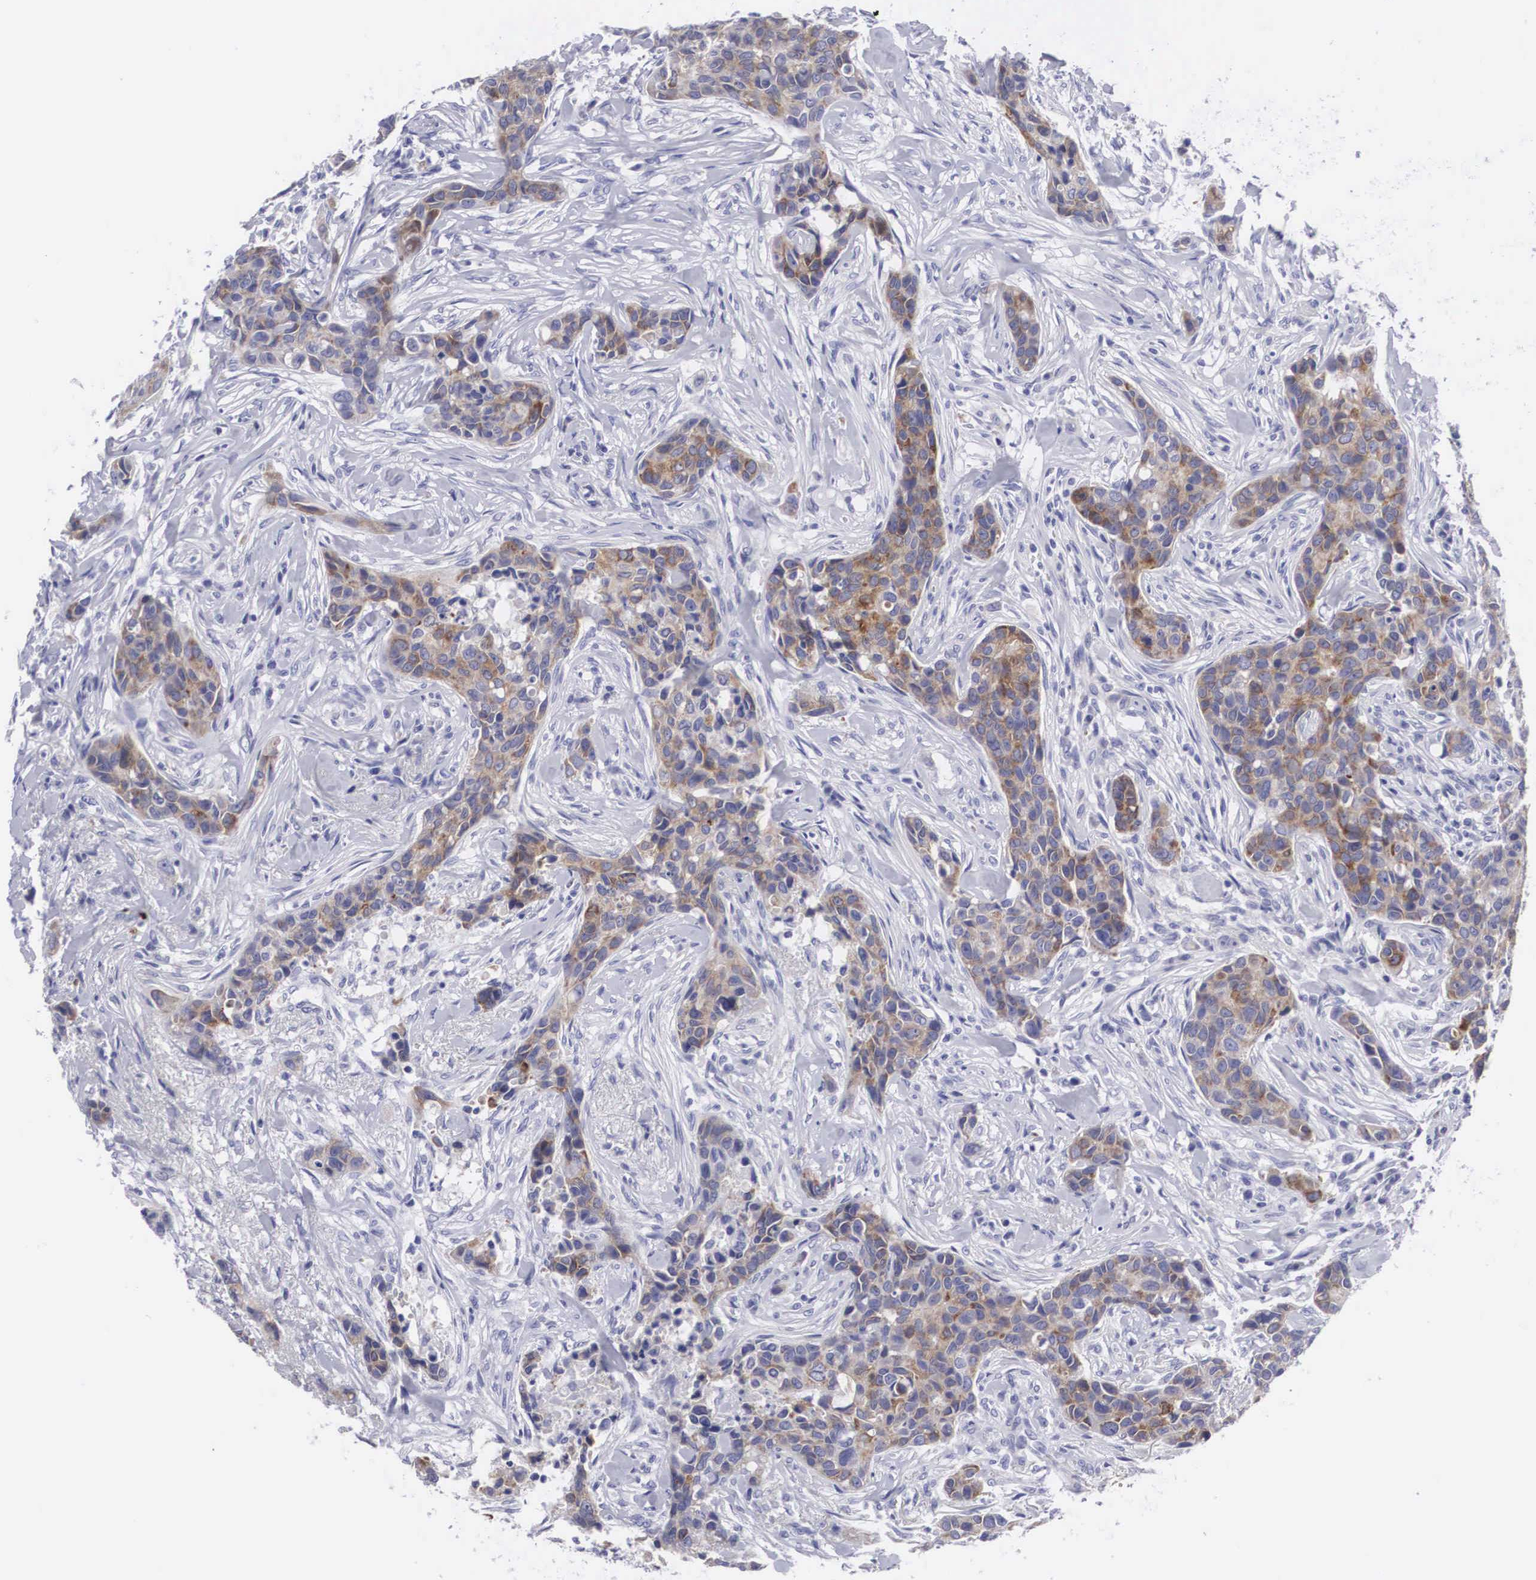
{"staining": {"intensity": "weak", "quantity": "25%-75%", "location": "cytoplasmic/membranous"}, "tissue": "breast cancer", "cell_type": "Tumor cells", "image_type": "cancer", "snomed": [{"axis": "morphology", "description": "Duct carcinoma"}, {"axis": "topography", "description": "Breast"}], "caption": "DAB immunohistochemical staining of intraductal carcinoma (breast) exhibits weak cytoplasmic/membranous protein staining in about 25%-75% of tumor cells.", "gene": "ARMCX3", "patient": {"sex": "female", "age": 91}}